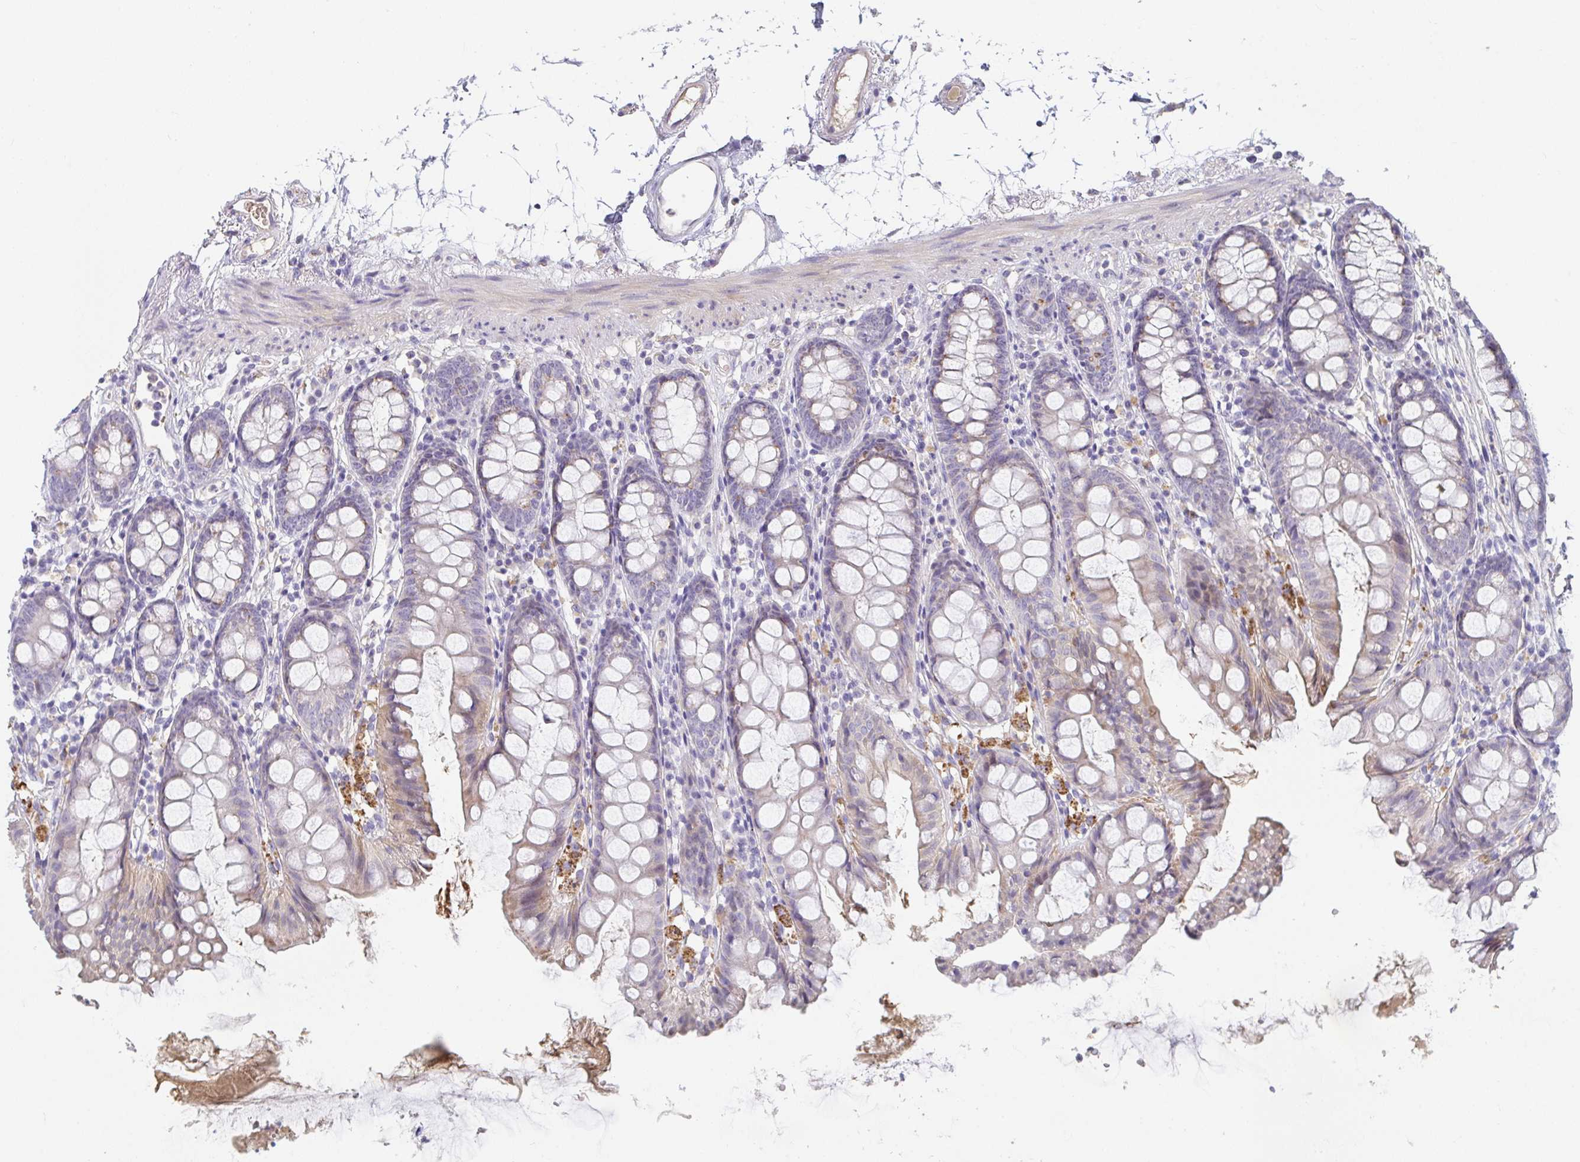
{"staining": {"intensity": "weak", "quantity": ">75%", "location": "cytoplasmic/membranous"}, "tissue": "colon", "cell_type": "Endothelial cells", "image_type": "normal", "snomed": [{"axis": "morphology", "description": "Normal tissue, NOS"}, {"axis": "topography", "description": "Colon"}], "caption": "IHC of unremarkable human colon exhibits low levels of weak cytoplasmic/membranous staining in approximately >75% of endothelial cells.", "gene": "ANO5", "patient": {"sex": "female", "age": 84}}